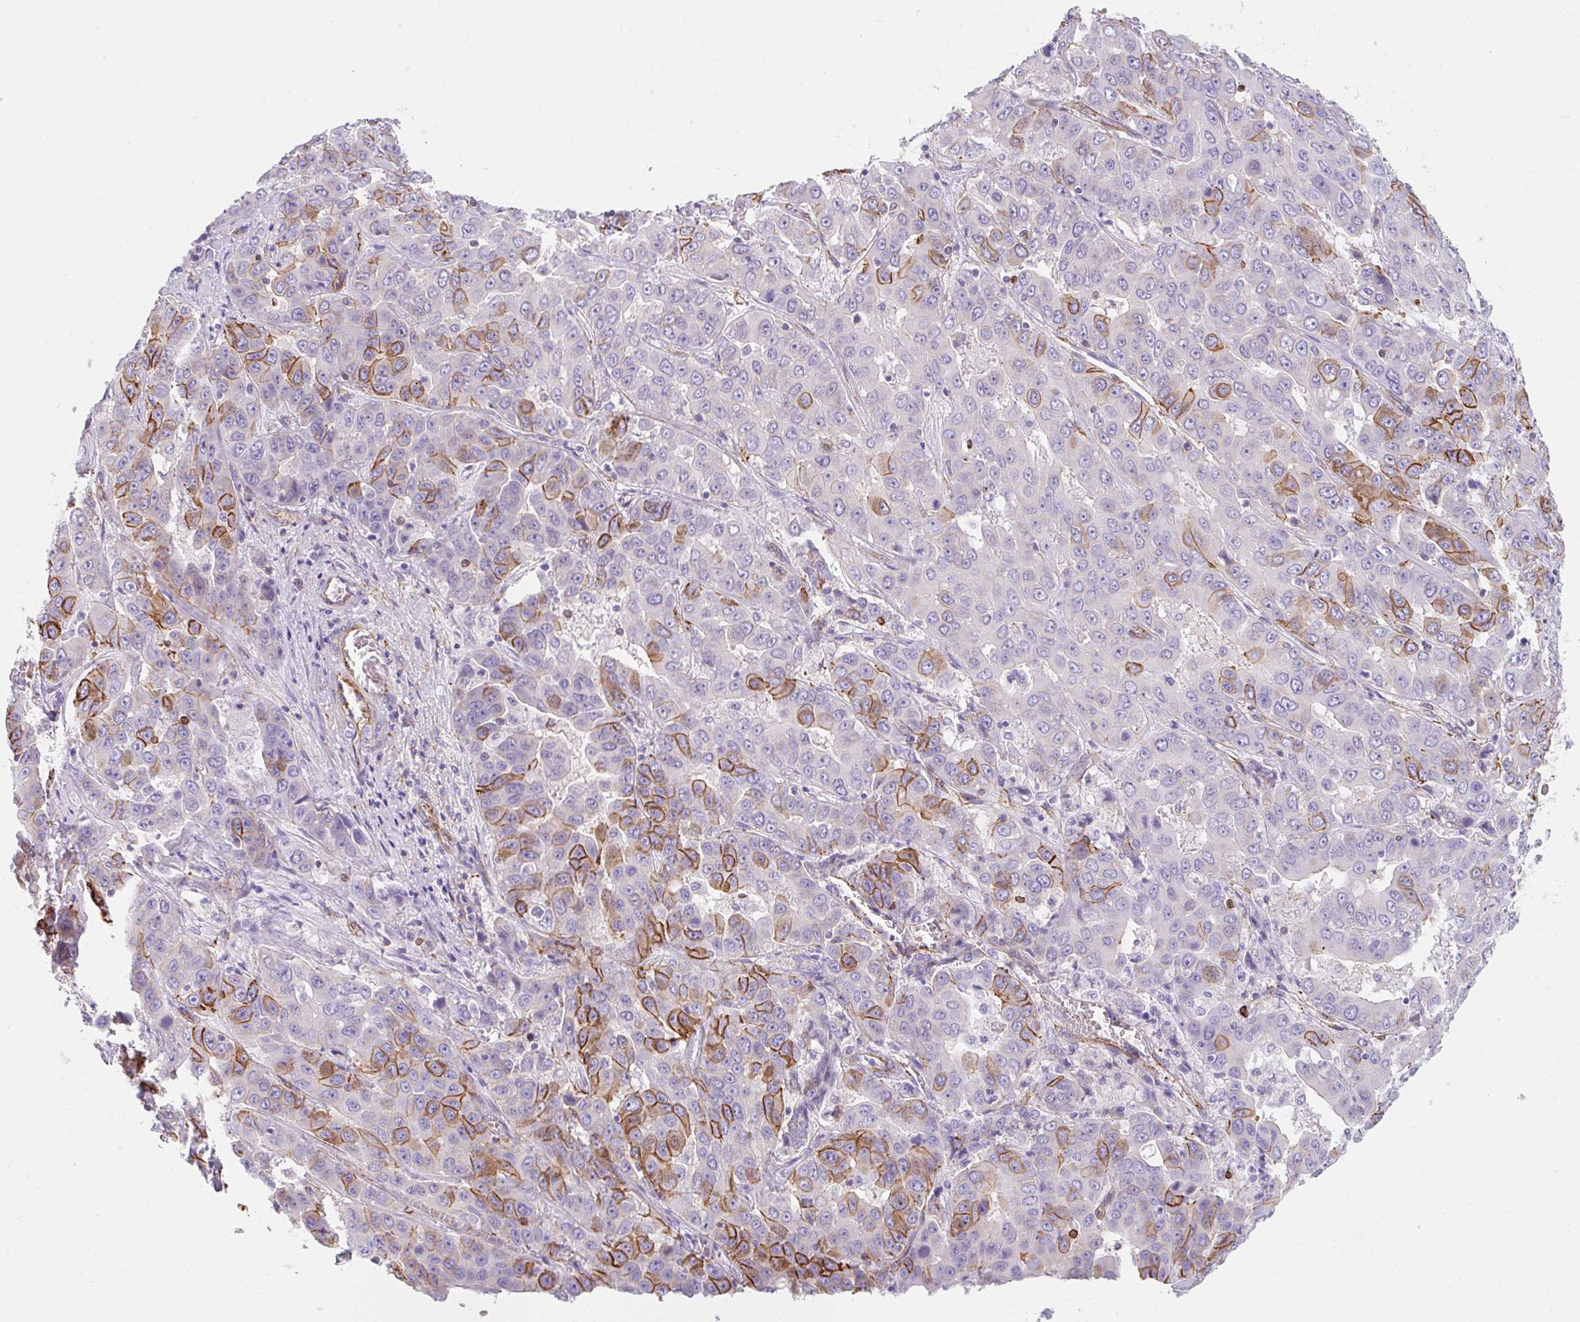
{"staining": {"intensity": "moderate", "quantity": "25%-75%", "location": "cytoplasmic/membranous"}, "tissue": "liver cancer", "cell_type": "Tumor cells", "image_type": "cancer", "snomed": [{"axis": "morphology", "description": "Cholangiocarcinoma"}, {"axis": "topography", "description": "Liver"}], "caption": "IHC micrograph of neoplastic tissue: liver cholangiocarcinoma stained using immunohistochemistry reveals medium levels of moderate protein expression localized specifically in the cytoplasmic/membranous of tumor cells, appearing as a cytoplasmic/membranous brown color.", "gene": "DBN1", "patient": {"sex": "female", "age": 52}}